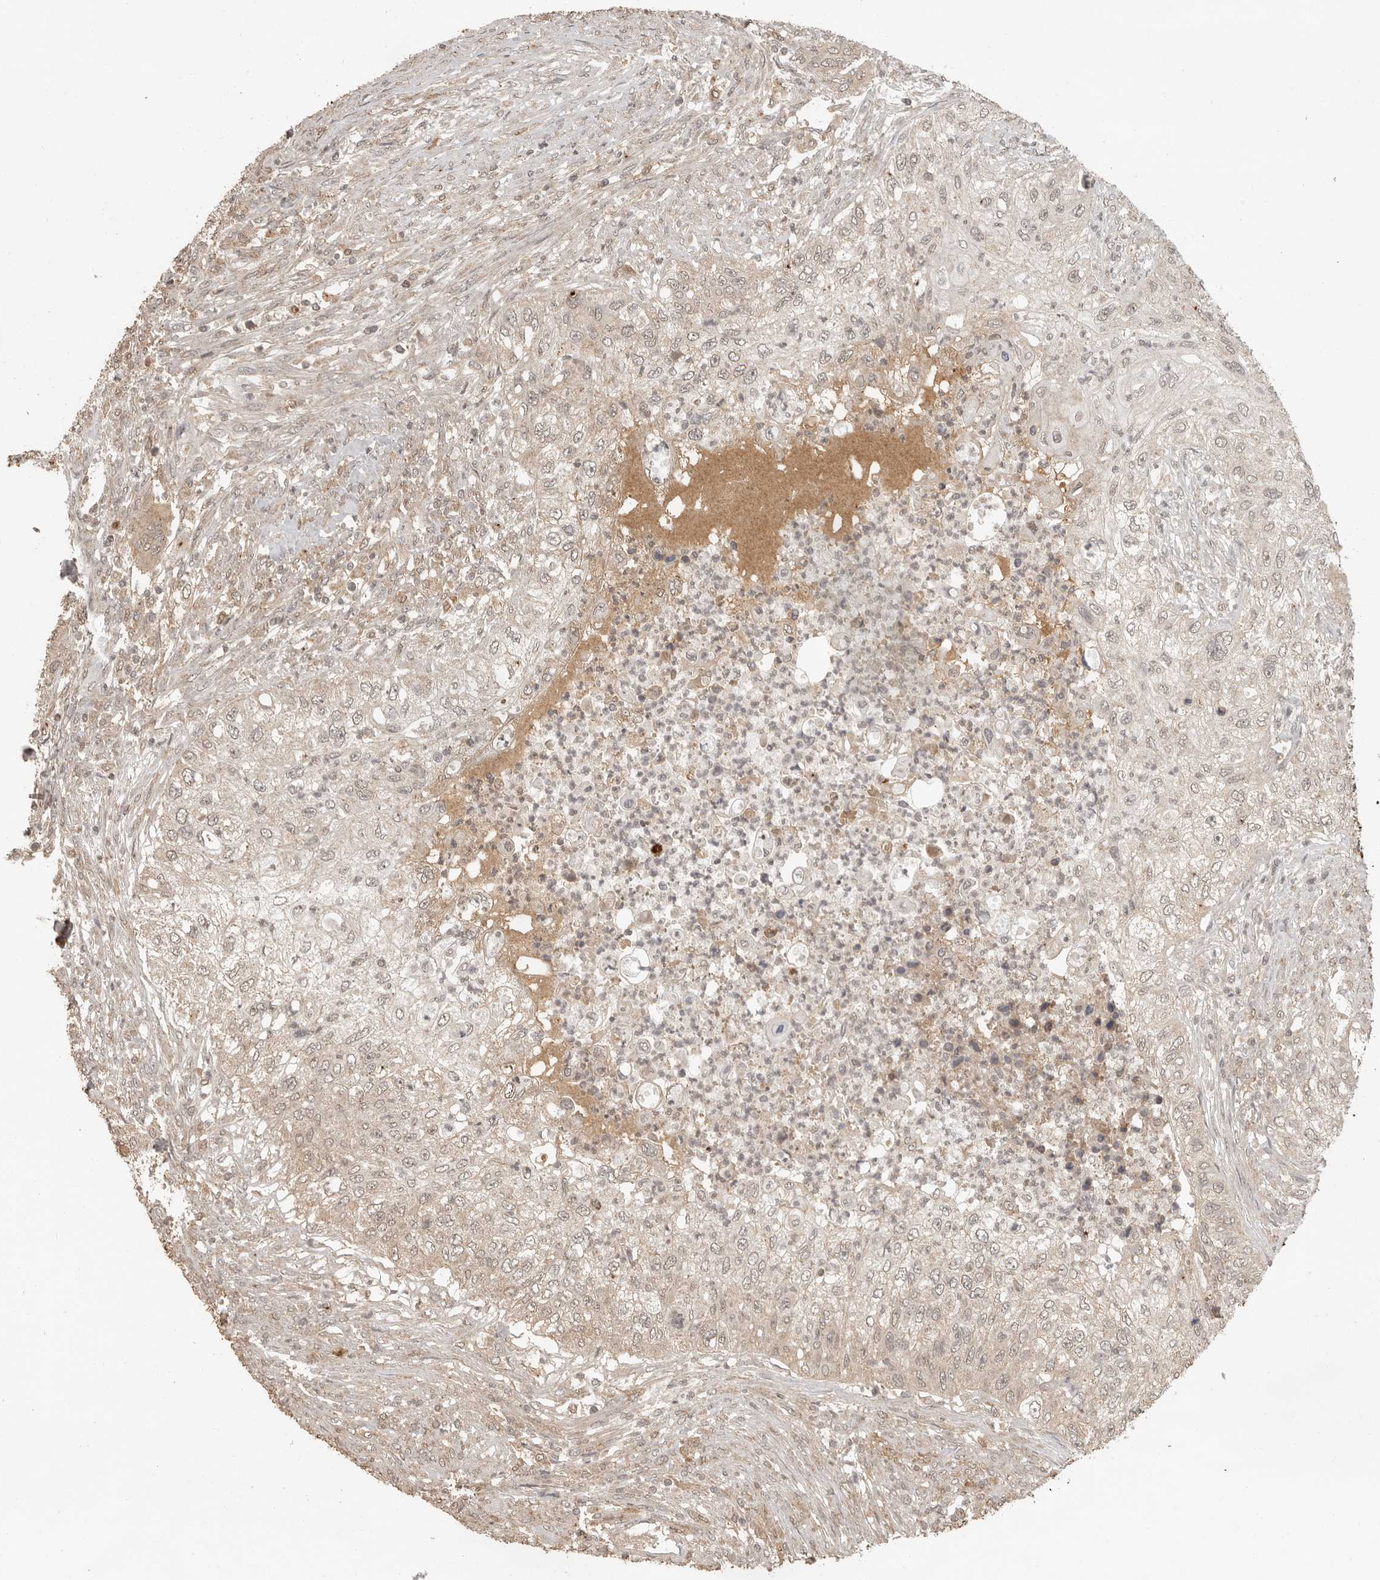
{"staining": {"intensity": "weak", "quantity": "<25%", "location": "cytoplasmic/membranous,nuclear"}, "tissue": "urothelial cancer", "cell_type": "Tumor cells", "image_type": "cancer", "snomed": [{"axis": "morphology", "description": "Urothelial carcinoma, High grade"}, {"axis": "topography", "description": "Urinary bladder"}], "caption": "Urothelial cancer was stained to show a protein in brown. There is no significant expression in tumor cells. Nuclei are stained in blue.", "gene": "CTF1", "patient": {"sex": "female", "age": 60}}